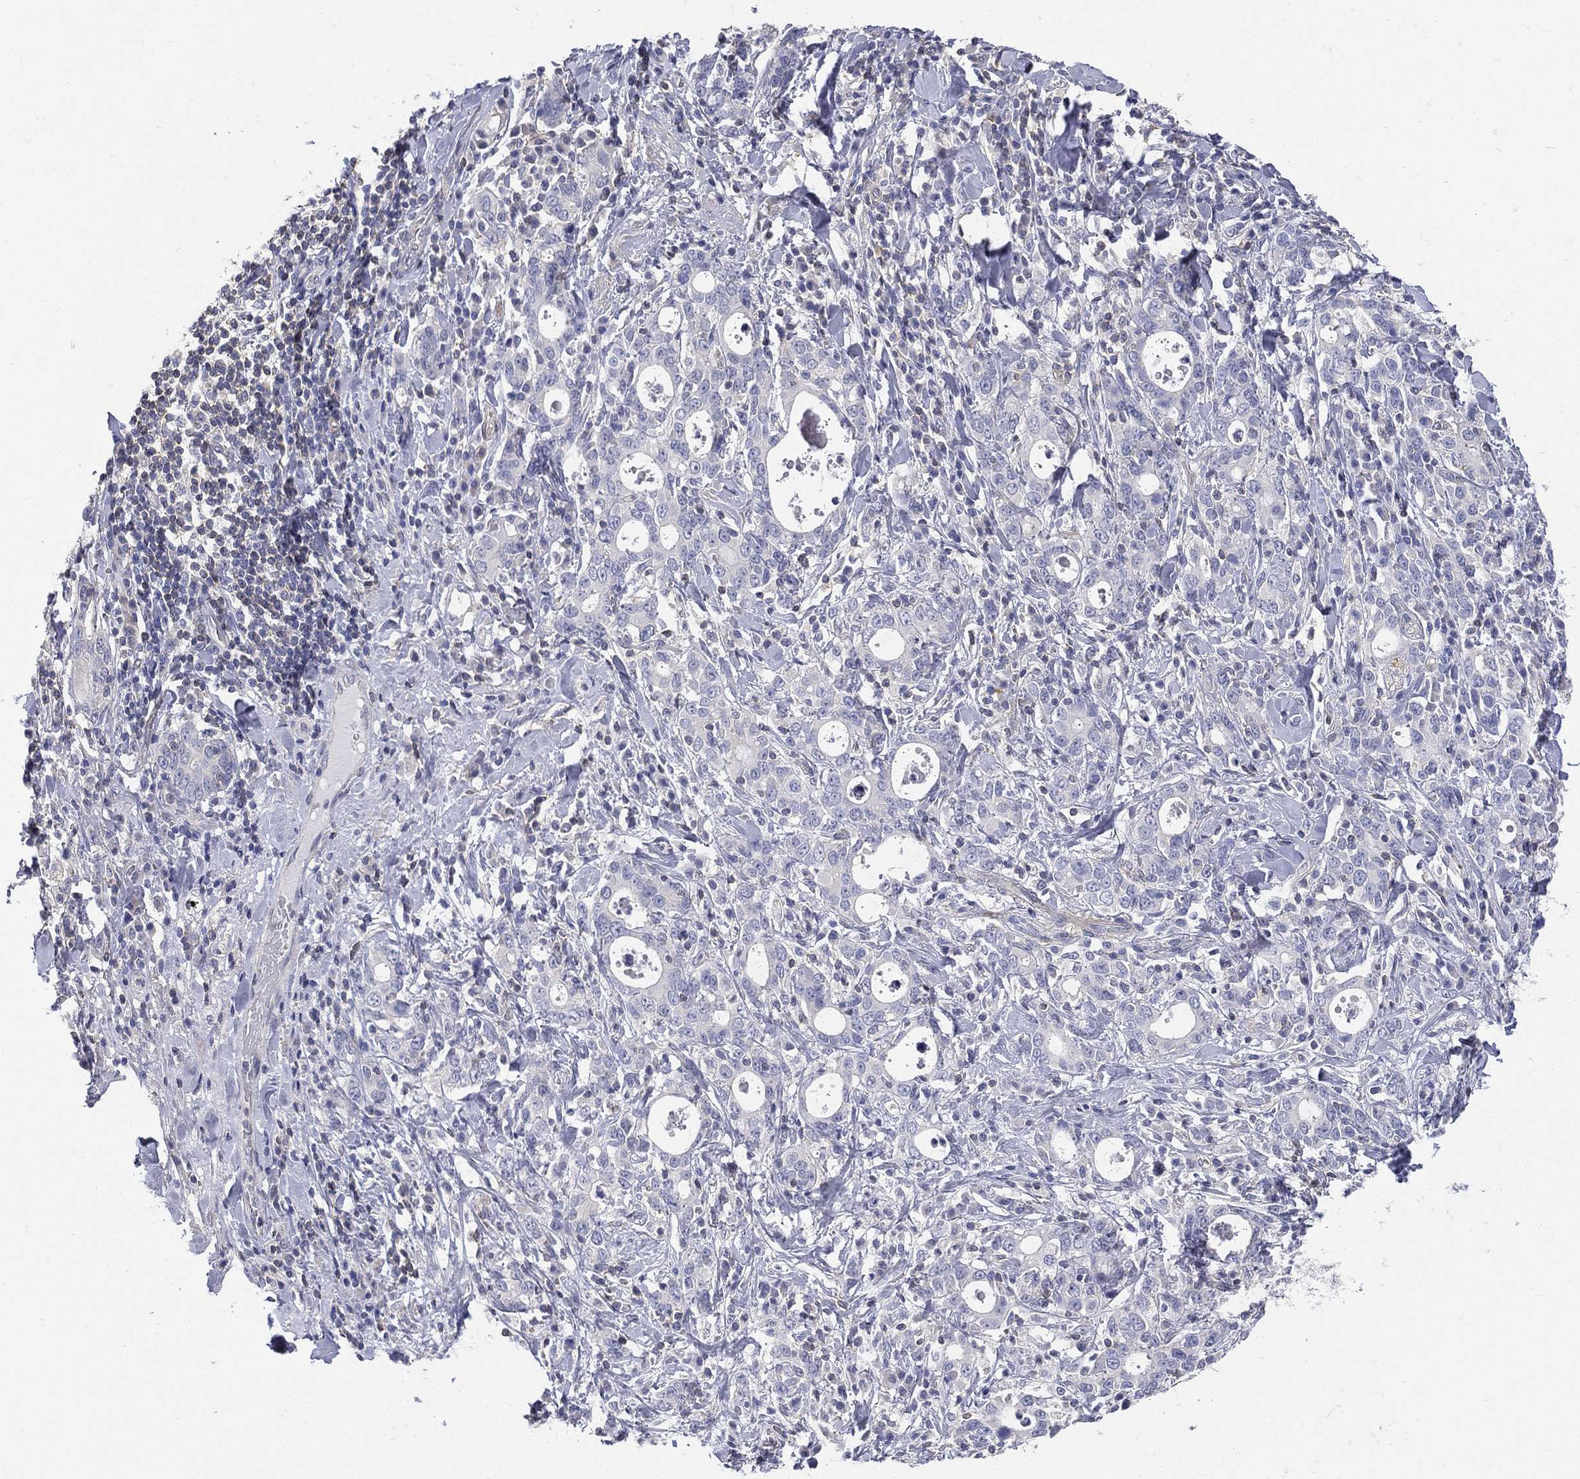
{"staining": {"intensity": "negative", "quantity": "none", "location": "none"}, "tissue": "stomach cancer", "cell_type": "Tumor cells", "image_type": "cancer", "snomed": [{"axis": "morphology", "description": "Adenocarcinoma, NOS"}, {"axis": "topography", "description": "Stomach"}], "caption": "Stomach cancer (adenocarcinoma) stained for a protein using IHC reveals no expression tumor cells.", "gene": "ETNPPL", "patient": {"sex": "male", "age": 79}}